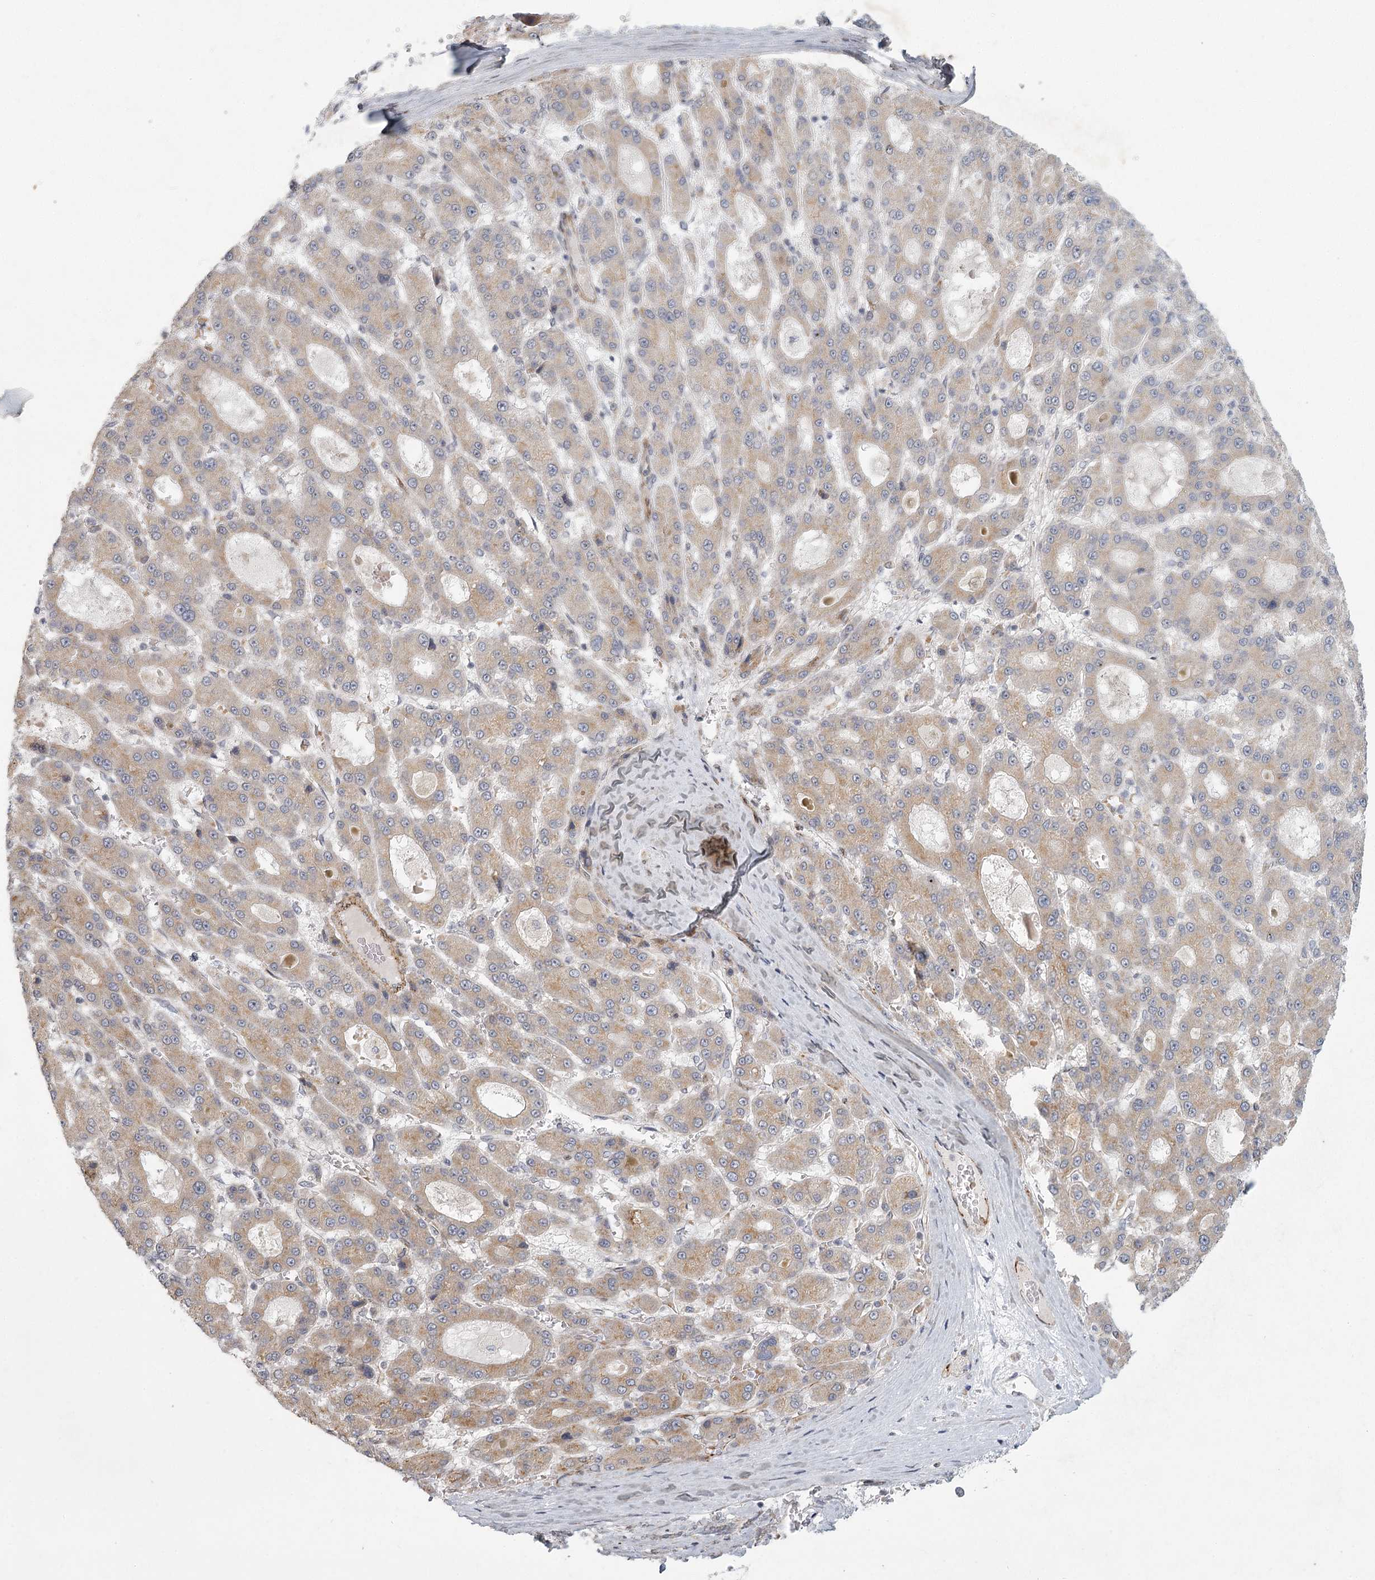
{"staining": {"intensity": "weak", "quantity": ">75%", "location": "cytoplasmic/membranous"}, "tissue": "liver cancer", "cell_type": "Tumor cells", "image_type": "cancer", "snomed": [{"axis": "morphology", "description": "Carcinoma, Hepatocellular, NOS"}, {"axis": "topography", "description": "Liver"}], "caption": "Hepatocellular carcinoma (liver) stained with a brown dye shows weak cytoplasmic/membranous positive staining in about >75% of tumor cells.", "gene": "MEPE", "patient": {"sex": "male", "age": 70}}